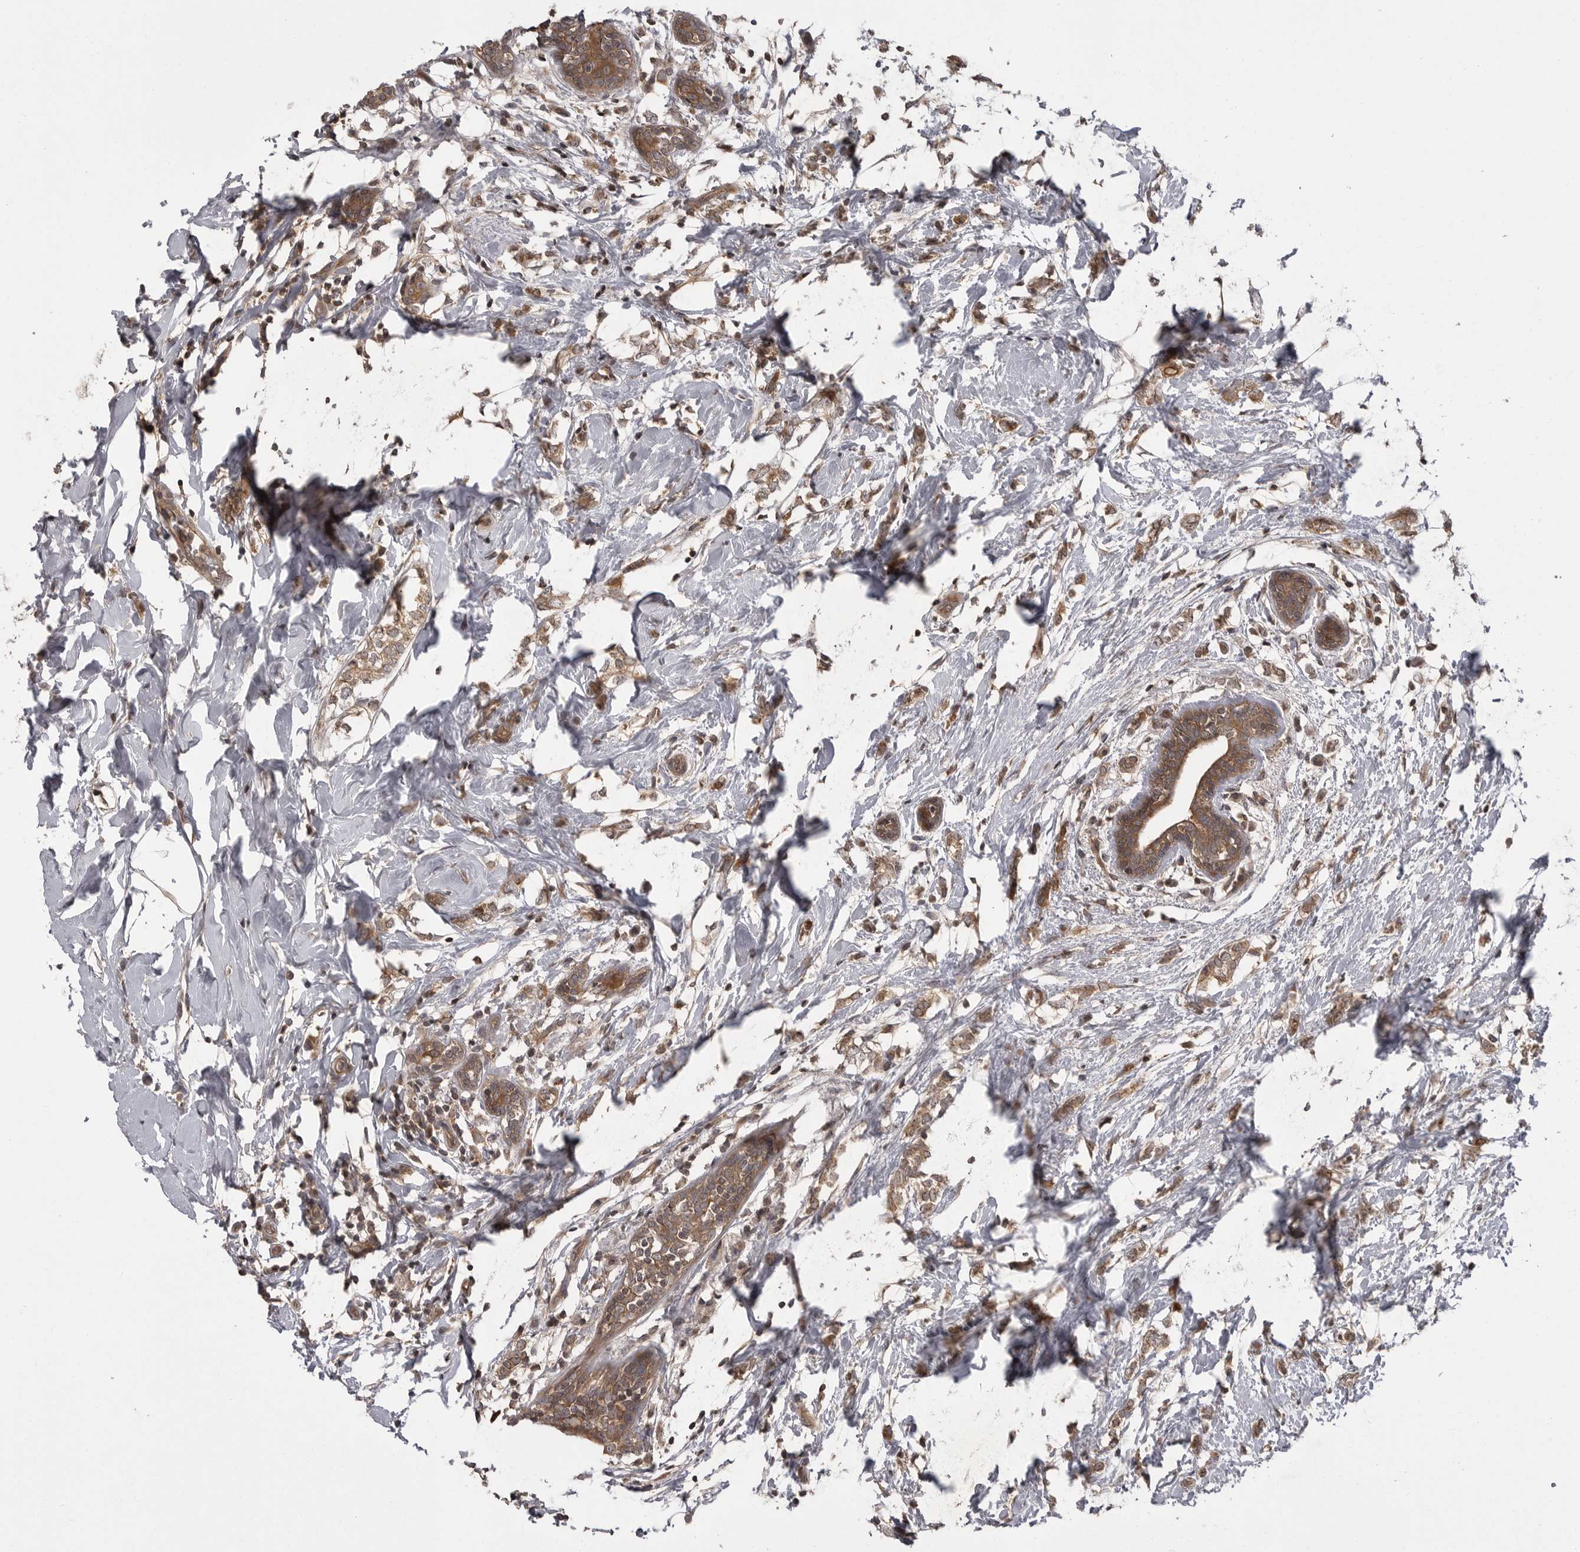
{"staining": {"intensity": "moderate", "quantity": ">75%", "location": "cytoplasmic/membranous"}, "tissue": "breast cancer", "cell_type": "Tumor cells", "image_type": "cancer", "snomed": [{"axis": "morphology", "description": "Normal tissue, NOS"}, {"axis": "morphology", "description": "Lobular carcinoma"}, {"axis": "topography", "description": "Breast"}], "caption": "Immunohistochemical staining of human breast cancer (lobular carcinoma) shows medium levels of moderate cytoplasmic/membranous protein expression in approximately >75% of tumor cells.", "gene": "STK24", "patient": {"sex": "female", "age": 47}}